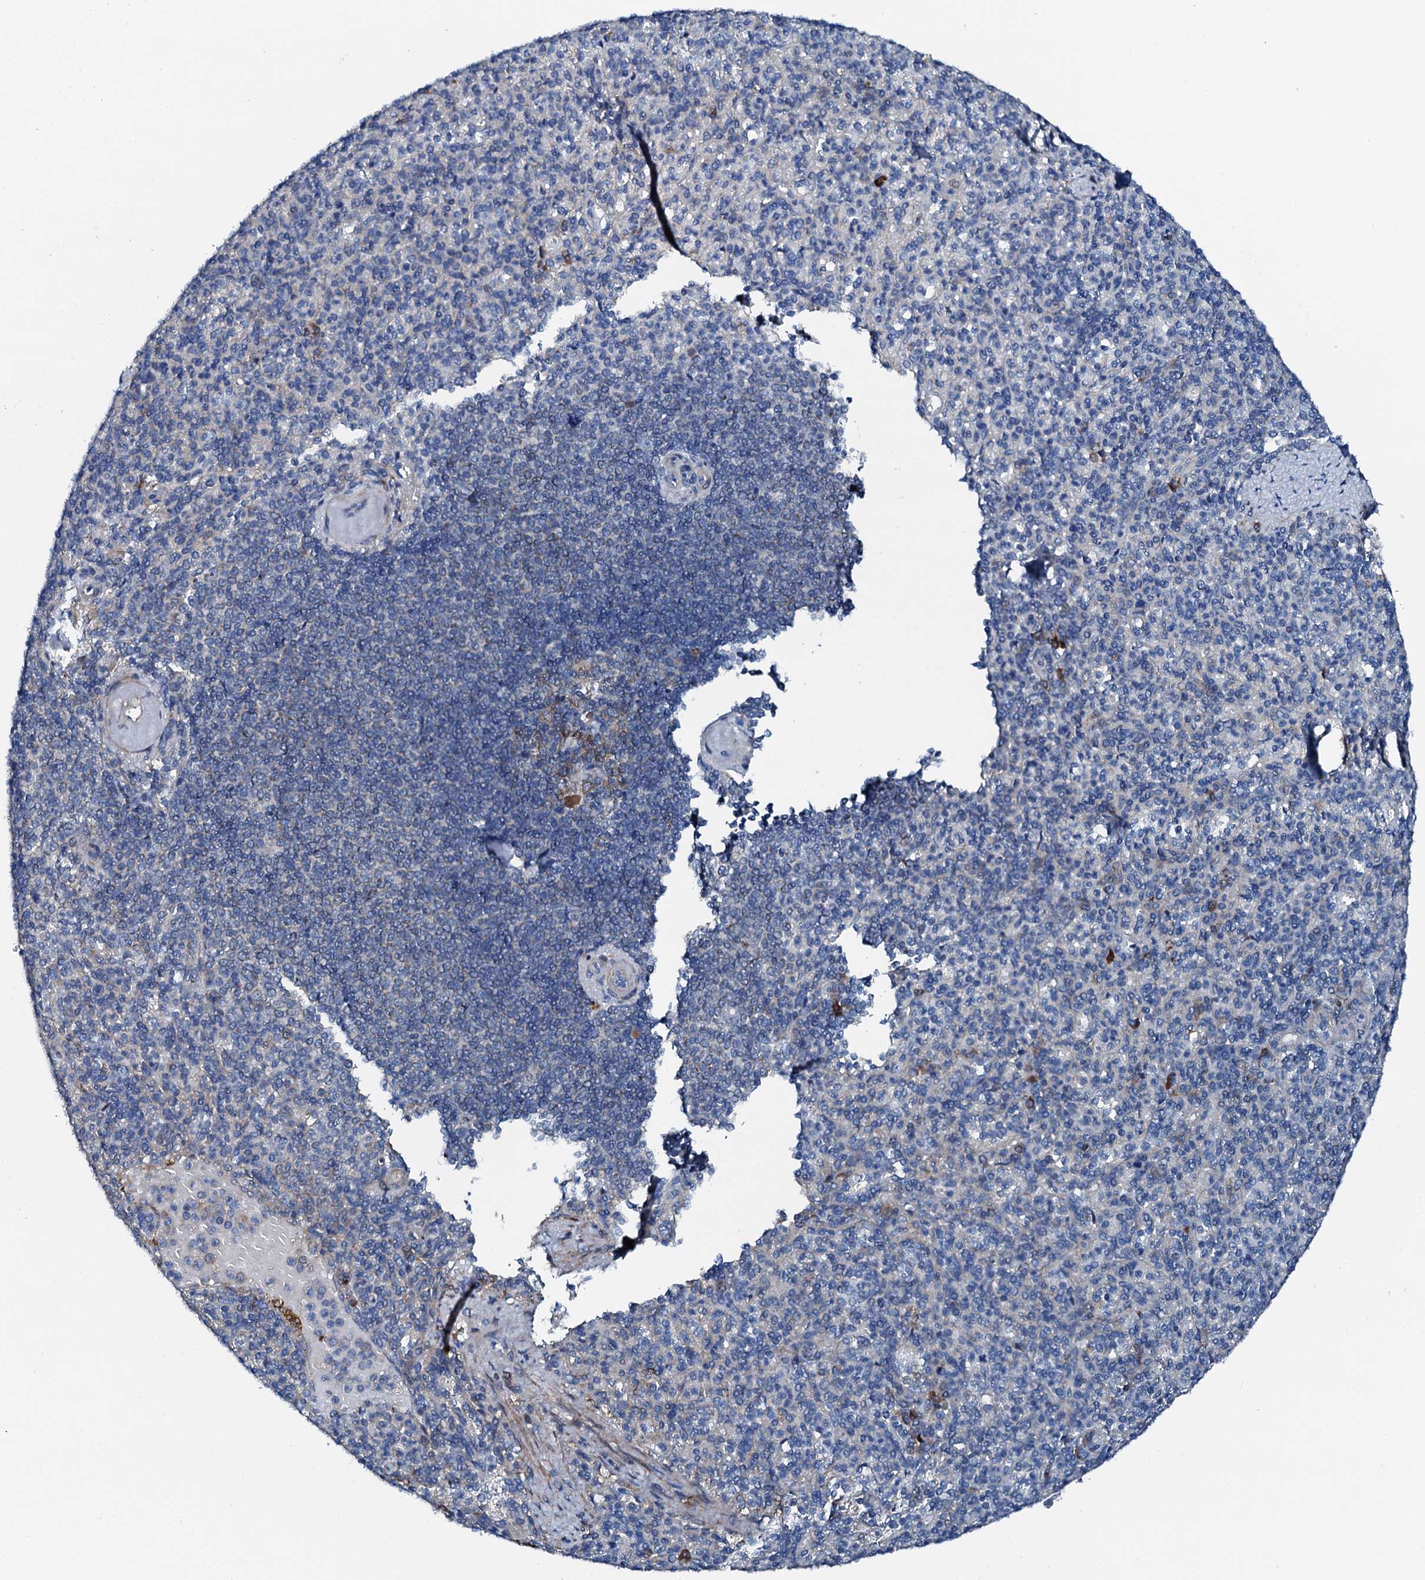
{"staining": {"intensity": "moderate", "quantity": "<25%", "location": "cytoplasmic/membranous"}, "tissue": "spleen", "cell_type": "Cells in red pulp", "image_type": "normal", "snomed": [{"axis": "morphology", "description": "Normal tissue, NOS"}, {"axis": "topography", "description": "Spleen"}], "caption": "Cells in red pulp exhibit moderate cytoplasmic/membranous staining in about <25% of cells in benign spleen.", "gene": "GFOD2", "patient": {"sex": "female", "age": 74}}